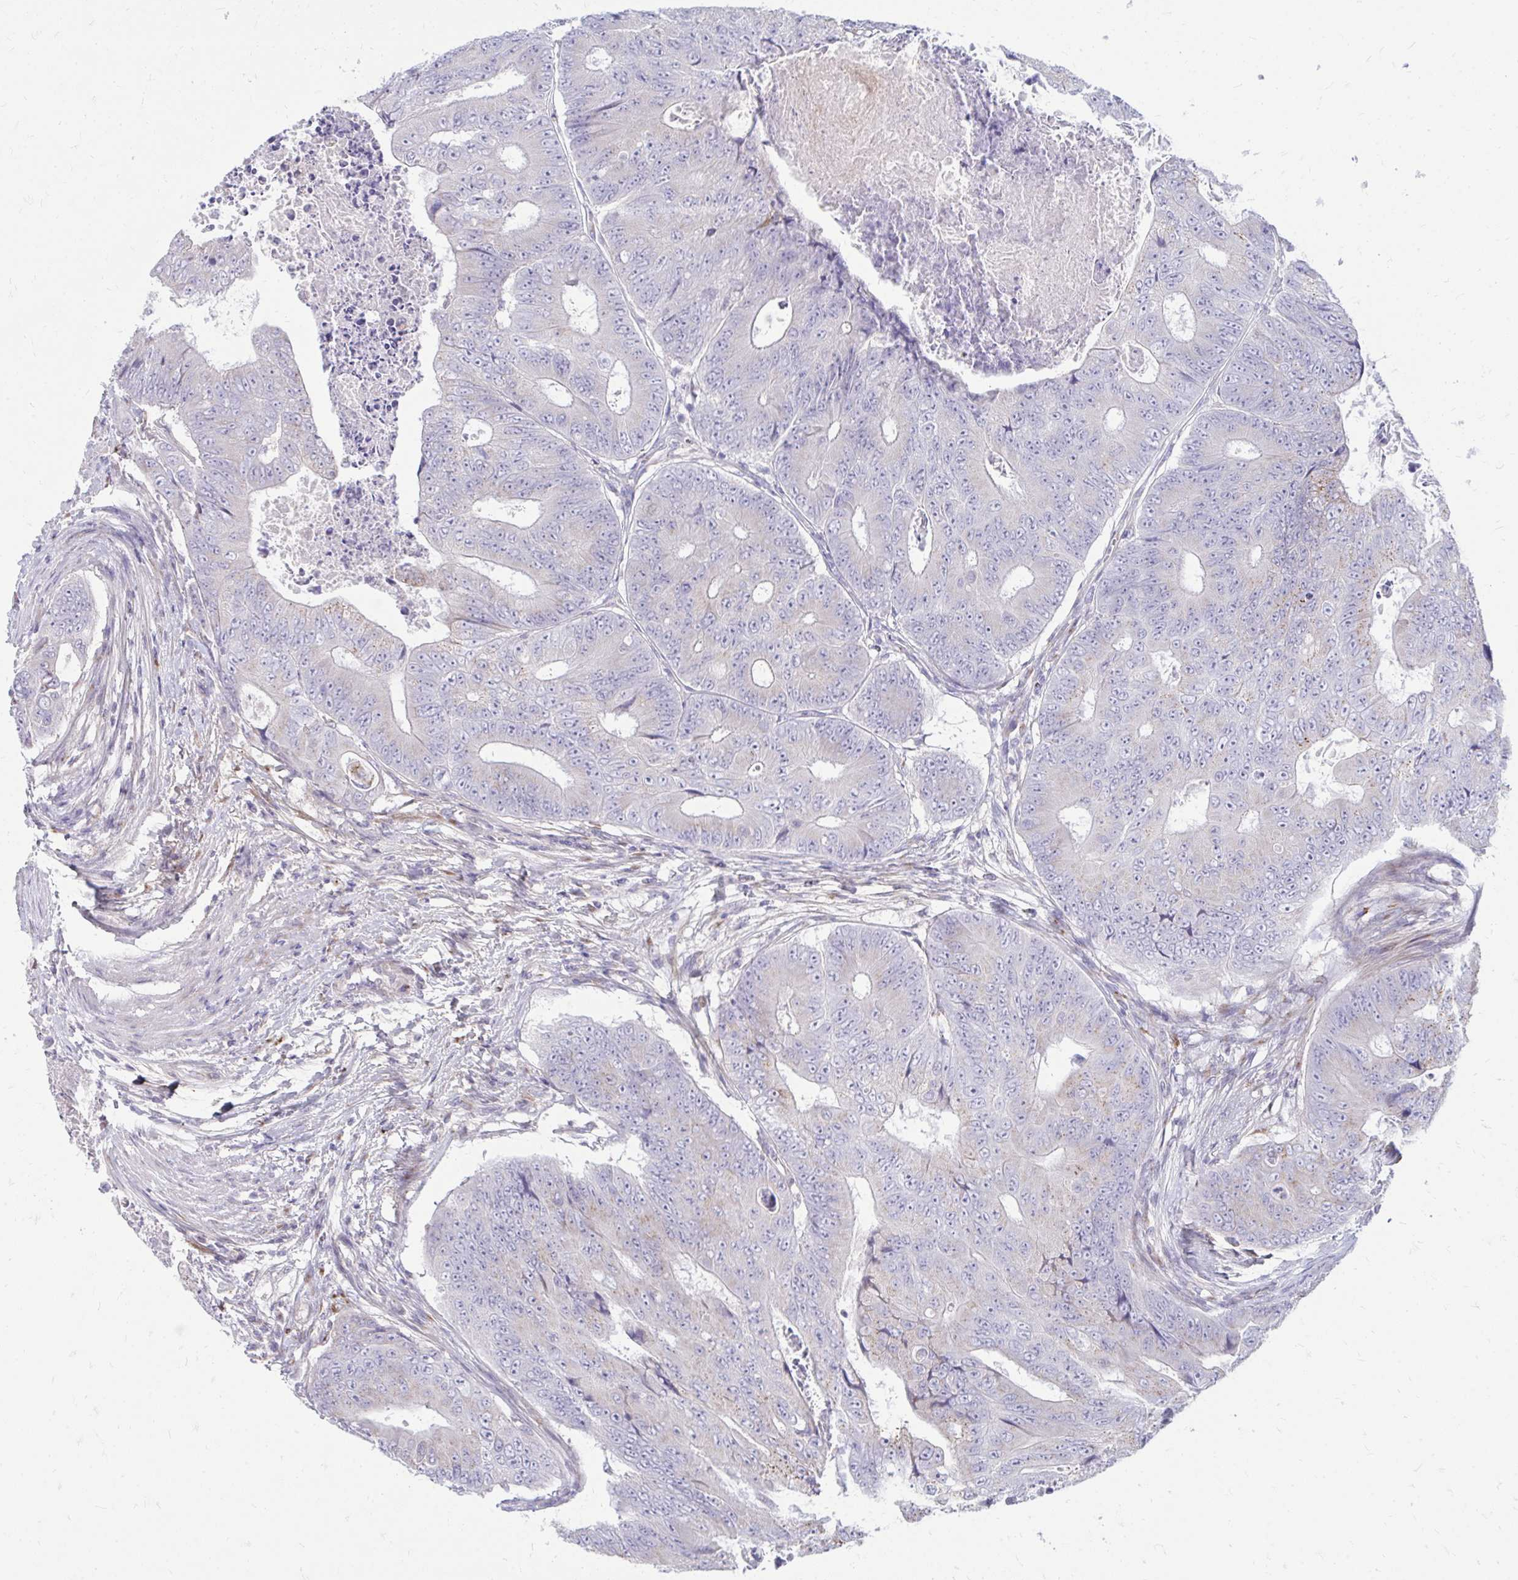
{"staining": {"intensity": "negative", "quantity": "none", "location": "none"}, "tissue": "colorectal cancer", "cell_type": "Tumor cells", "image_type": "cancer", "snomed": [{"axis": "morphology", "description": "Adenocarcinoma, NOS"}, {"axis": "topography", "description": "Colon"}], "caption": "Colorectal cancer was stained to show a protein in brown. There is no significant staining in tumor cells. The staining is performed using DAB (3,3'-diaminobenzidine) brown chromogen with nuclei counter-stained in using hematoxylin.", "gene": "RAB6B", "patient": {"sex": "female", "age": 48}}